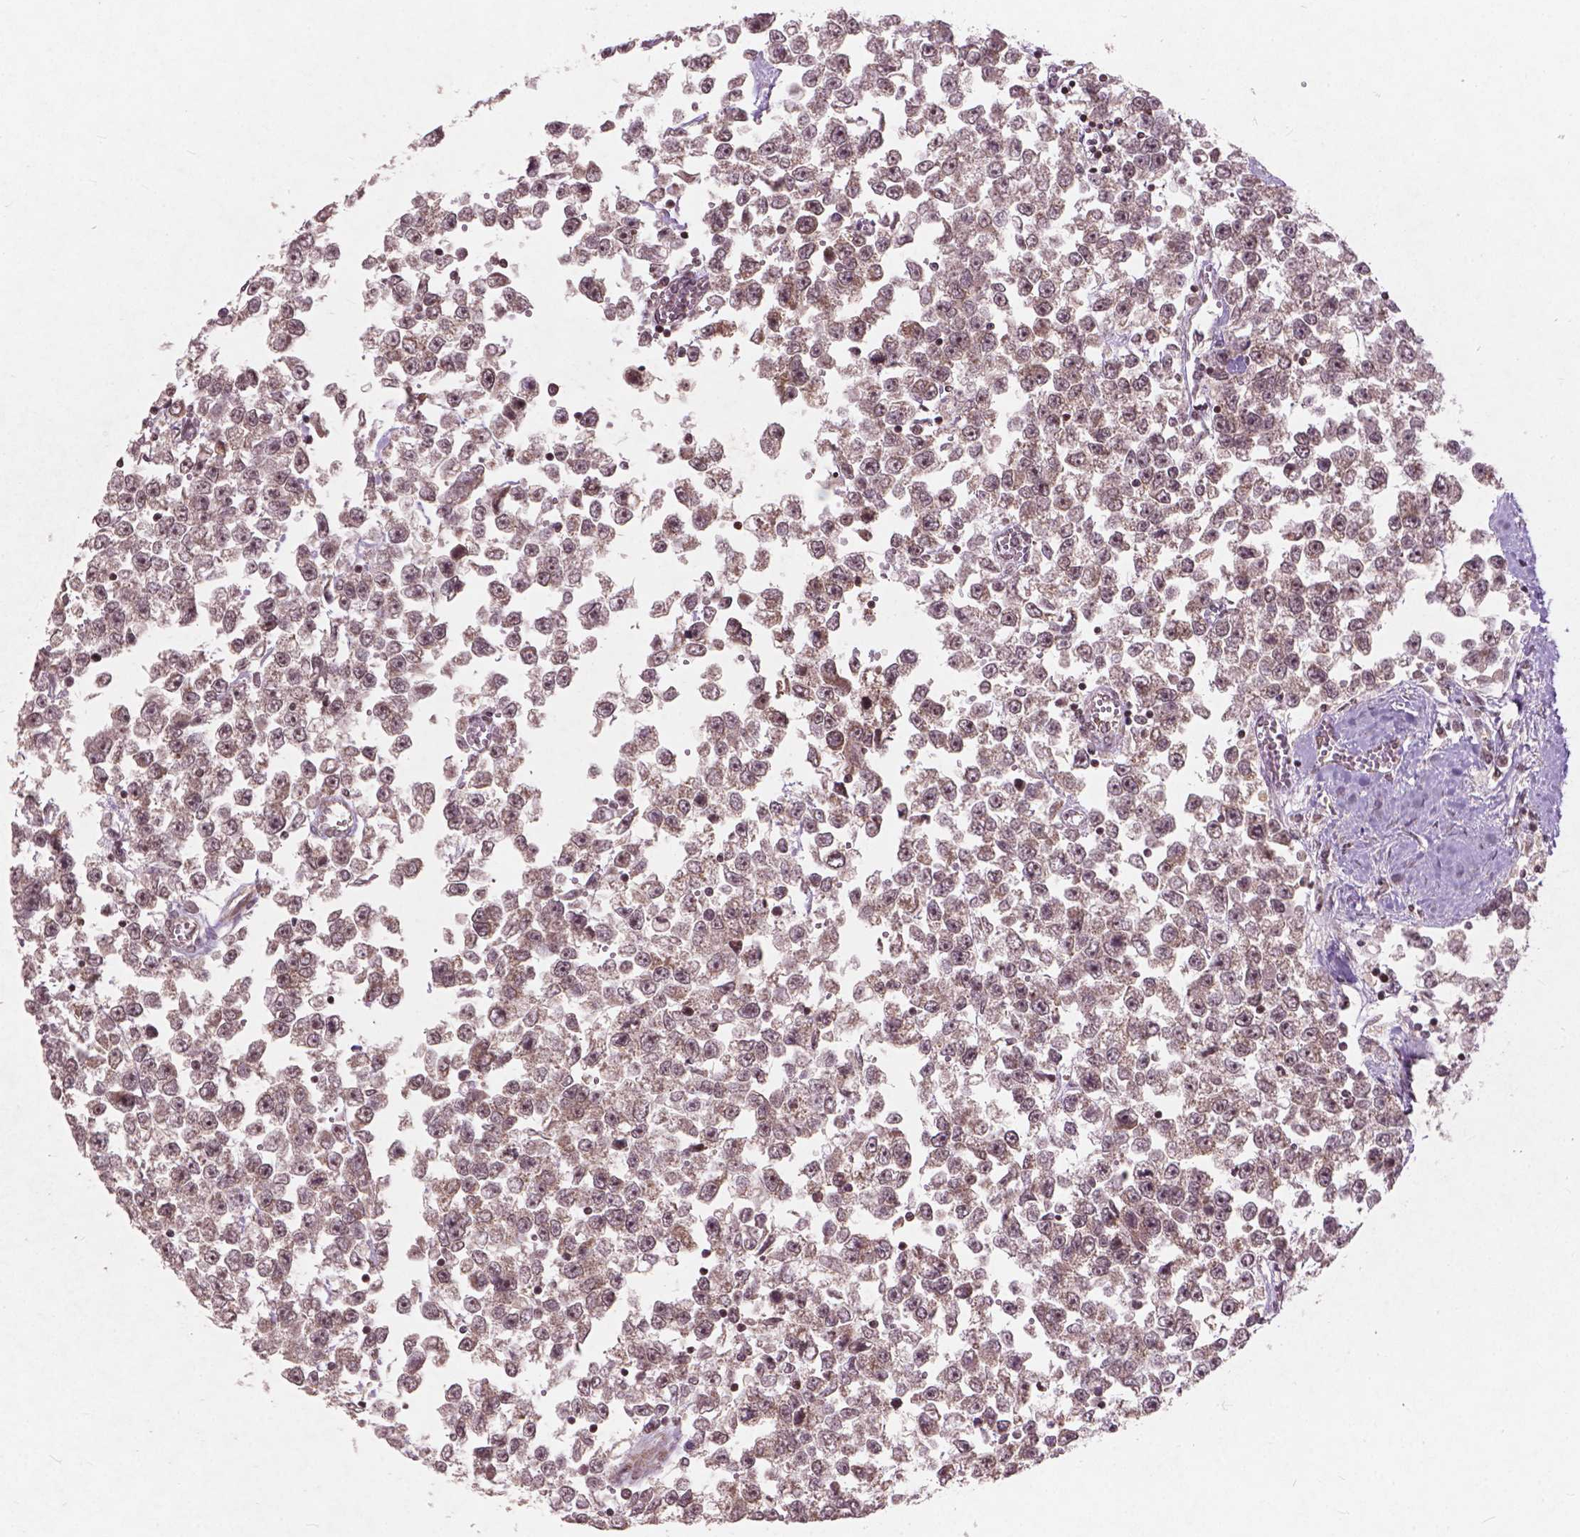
{"staining": {"intensity": "weak", "quantity": "25%-75%", "location": "nuclear"}, "tissue": "testis cancer", "cell_type": "Tumor cells", "image_type": "cancer", "snomed": [{"axis": "morphology", "description": "Seminoma, NOS"}, {"axis": "topography", "description": "Testis"}], "caption": "Immunohistochemistry (IHC) staining of seminoma (testis), which displays low levels of weak nuclear positivity in approximately 25%-75% of tumor cells indicating weak nuclear protein staining. The staining was performed using DAB (brown) for protein detection and nuclei were counterstained in hematoxylin (blue).", "gene": "SMAD2", "patient": {"sex": "male", "age": 34}}